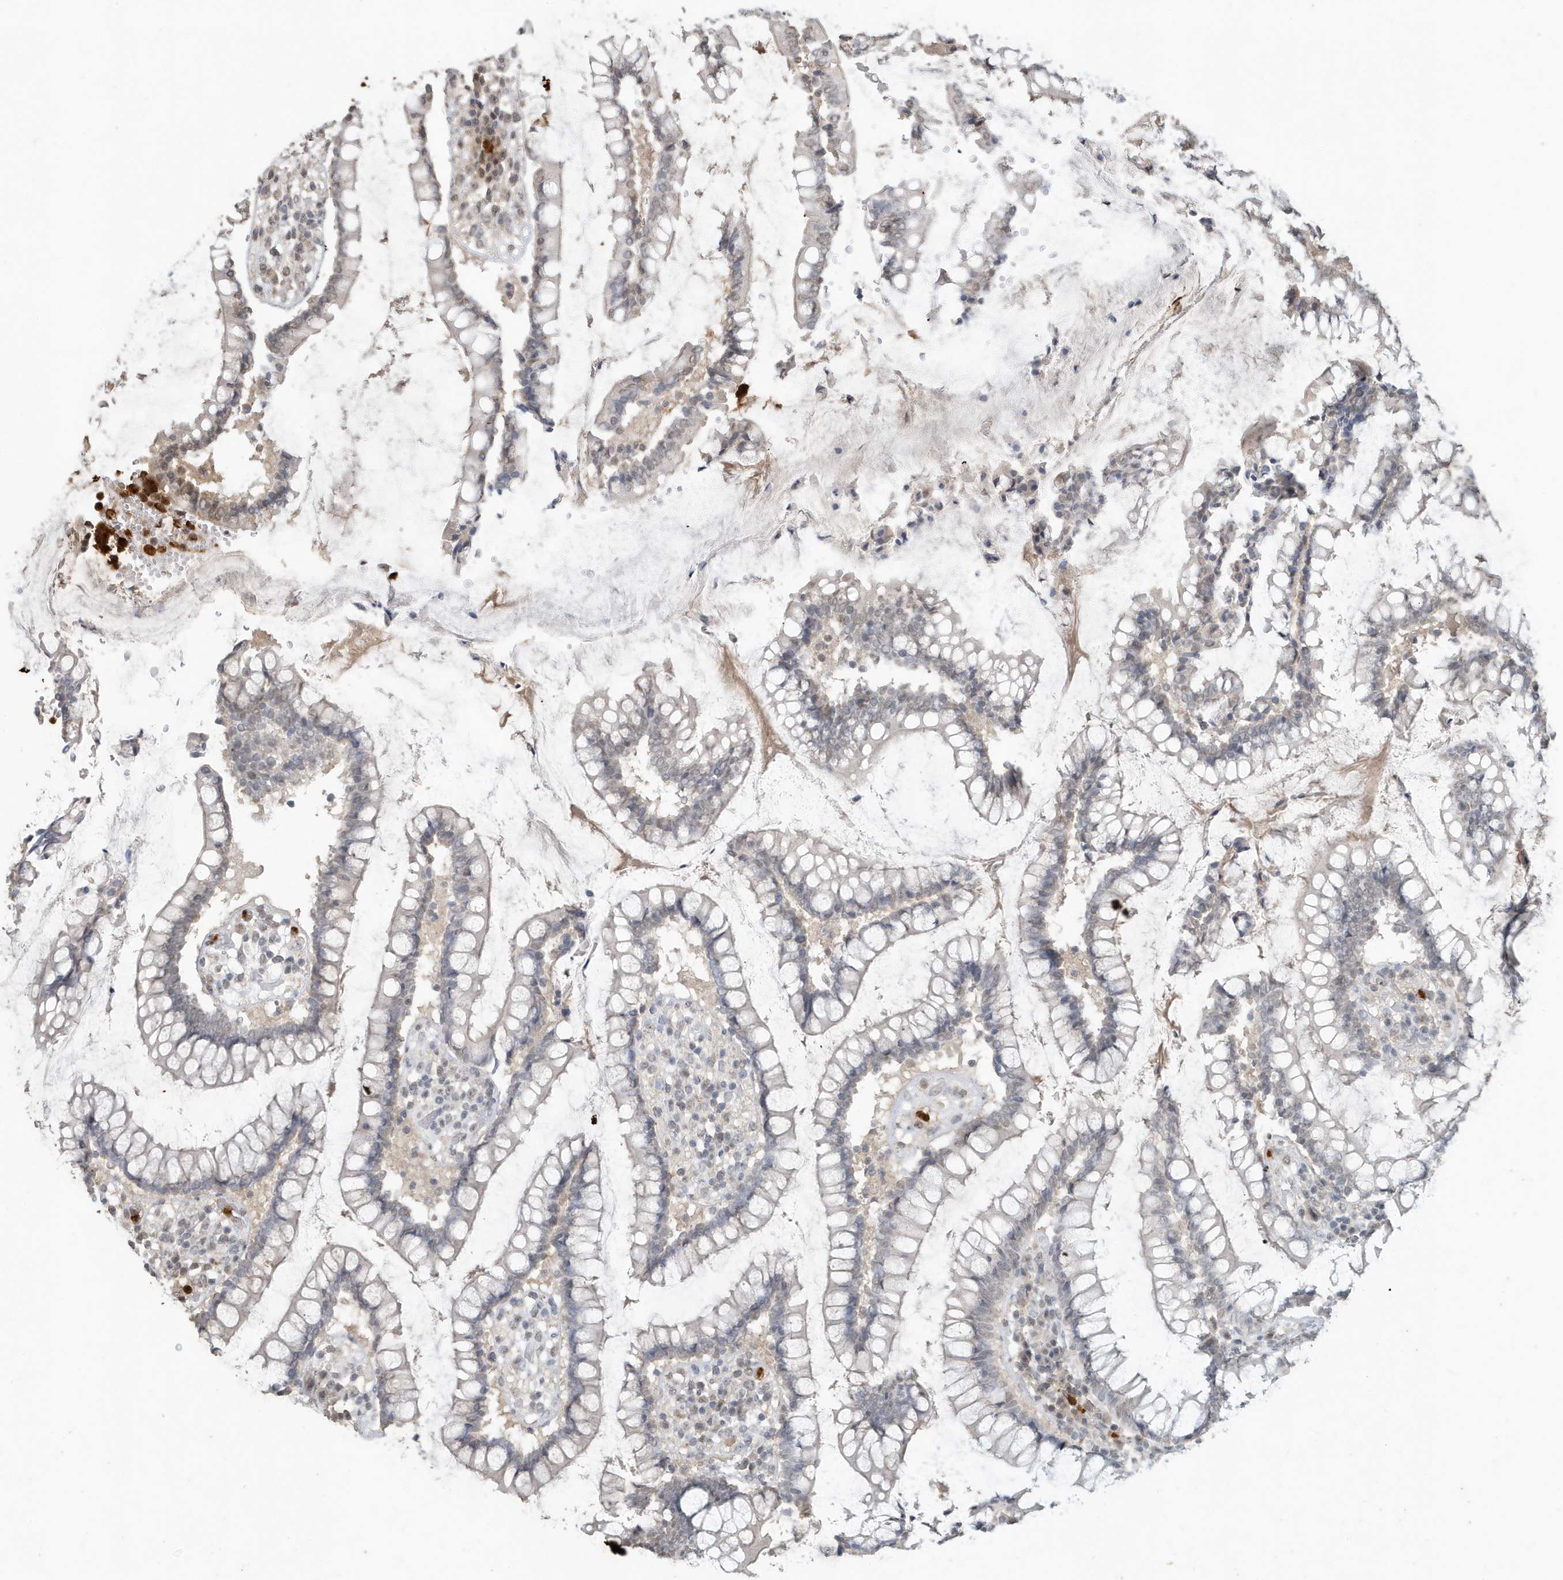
{"staining": {"intensity": "weak", "quantity": "25%-75%", "location": "cytoplasmic/membranous,nuclear"}, "tissue": "colon", "cell_type": "Endothelial cells", "image_type": "normal", "snomed": [{"axis": "morphology", "description": "Normal tissue, NOS"}, {"axis": "topography", "description": "Colon"}], "caption": "Endothelial cells reveal low levels of weak cytoplasmic/membranous,nuclear expression in approximately 25%-75% of cells in benign colon.", "gene": "DEFA1", "patient": {"sex": "female", "age": 79}}